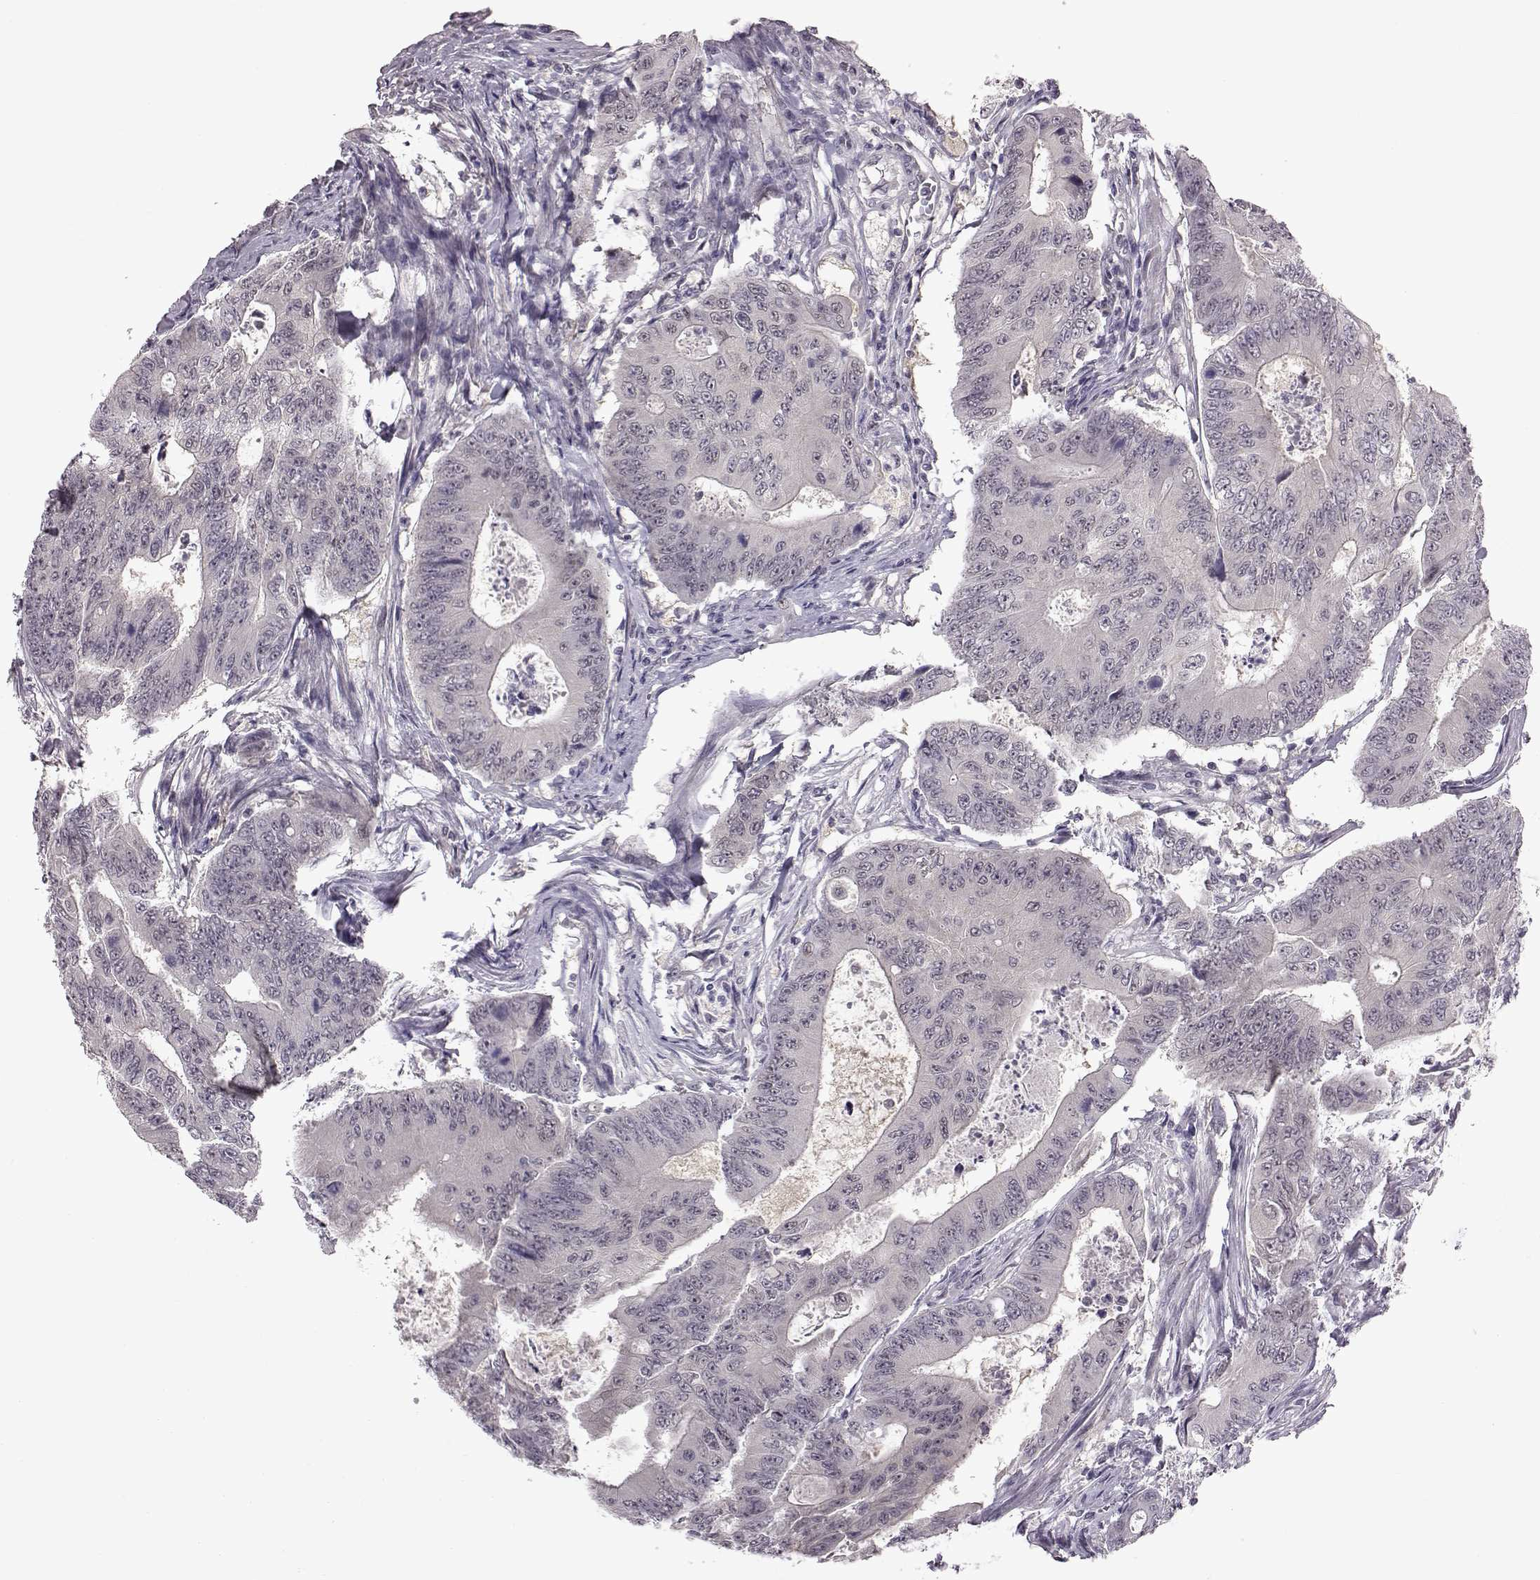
{"staining": {"intensity": "negative", "quantity": "none", "location": "none"}, "tissue": "colorectal cancer", "cell_type": "Tumor cells", "image_type": "cancer", "snomed": [{"axis": "morphology", "description": "Adenocarcinoma, NOS"}, {"axis": "topography", "description": "Colon"}], "caption": "The immunohistochemistry (IHC) image has no significant expression in tumor cells of adenocarcinoma (colorectal) tissue.", "gene": "C10orf62", "patient": {"sex": "female", "age": 48}}